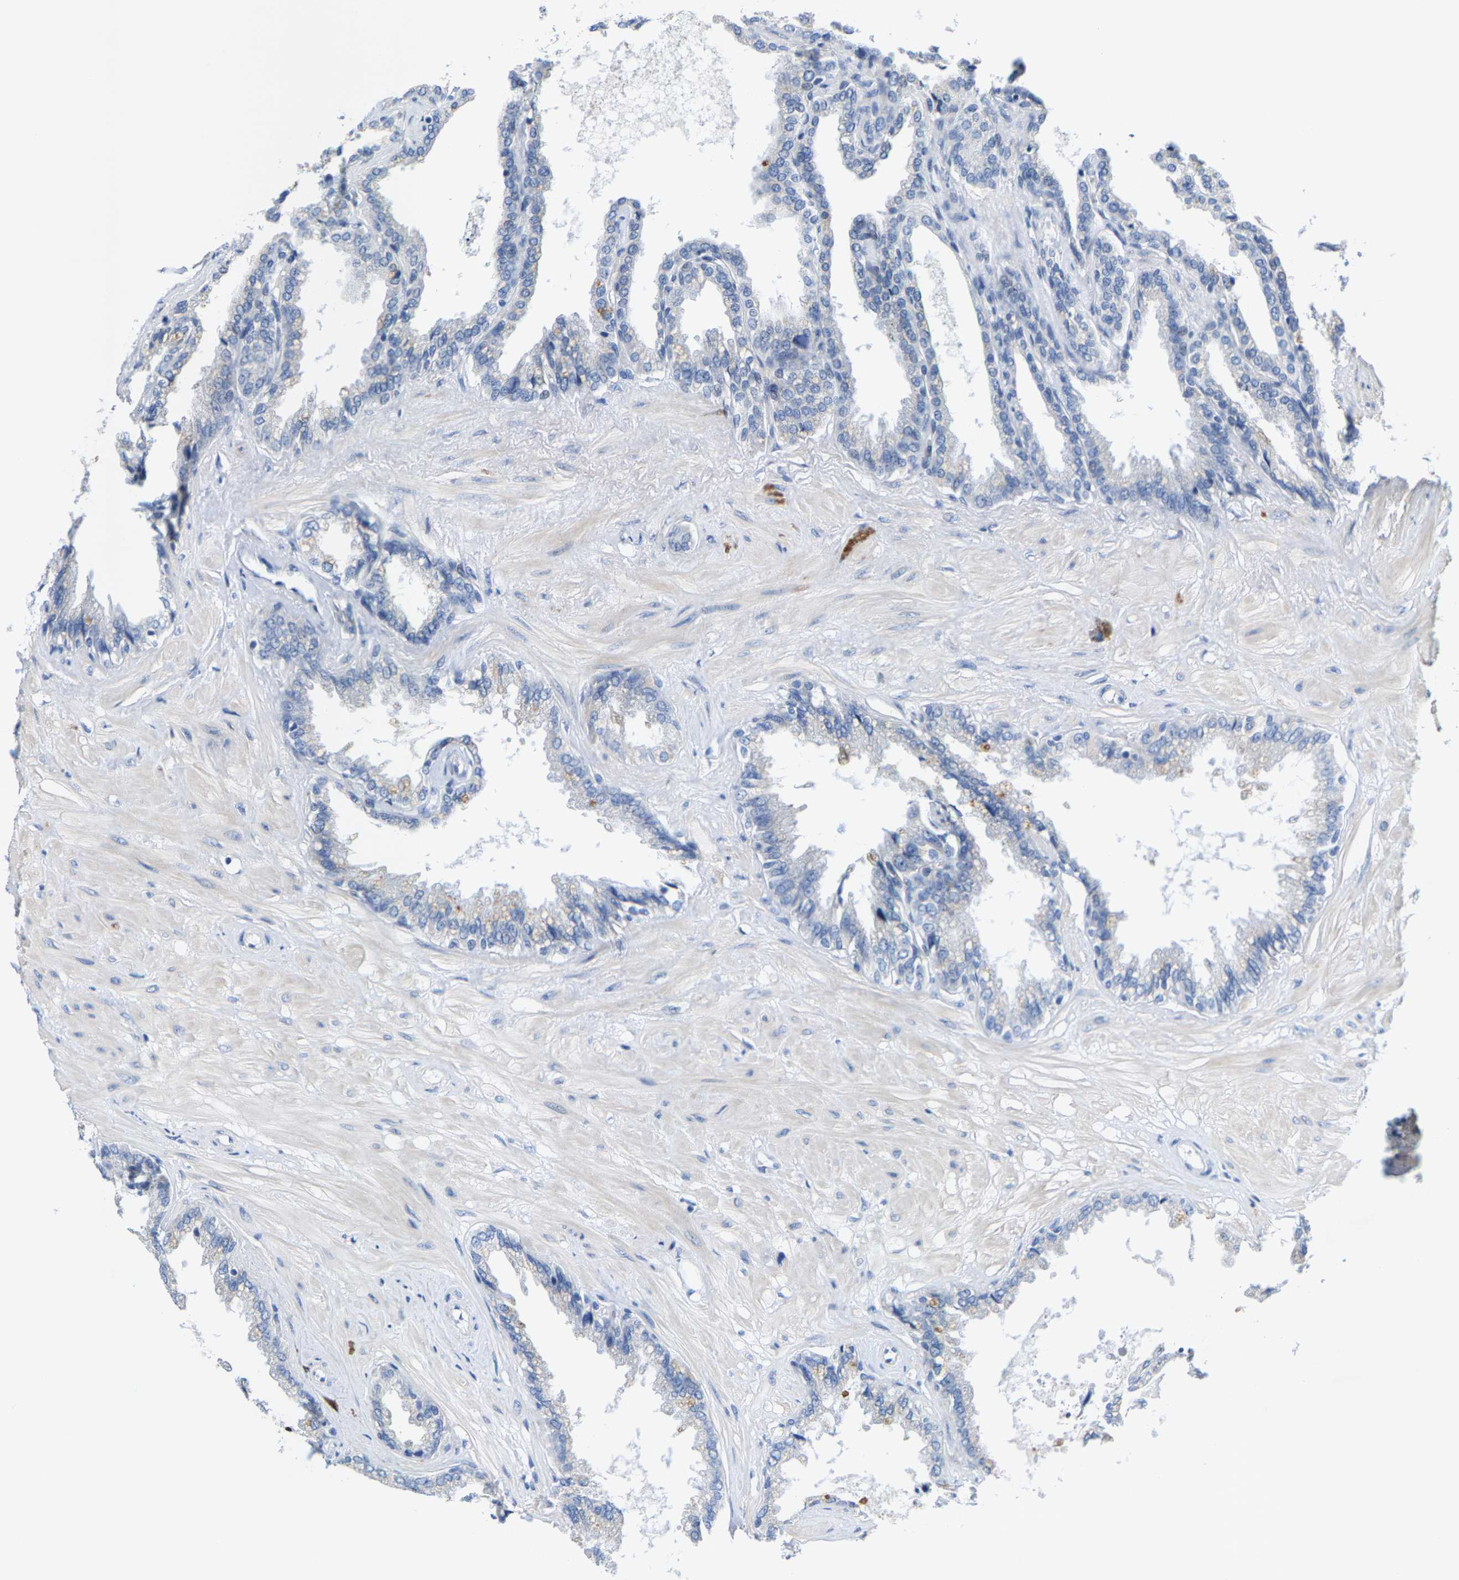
{"staining": {"intensity": "negative", "quantity": "none", "location": "none"}, "tissue": "seminal vesicle", "cell_type": "Glandular cells", "image_type": "normal", "snomed": [{"axis": "morphology", "description": "Normal tissue, NOS"}, {"axis": "topography", "description": "Seminal veicle"}], "caption": "This image is of benign seminal vesicle stained with IHC to label a protein in brown with the nuclei are counter-stained blue. There is no expression in glandular cells.", "gene": "KLHL1", "patient": {"sex": "male", "age": 46}}